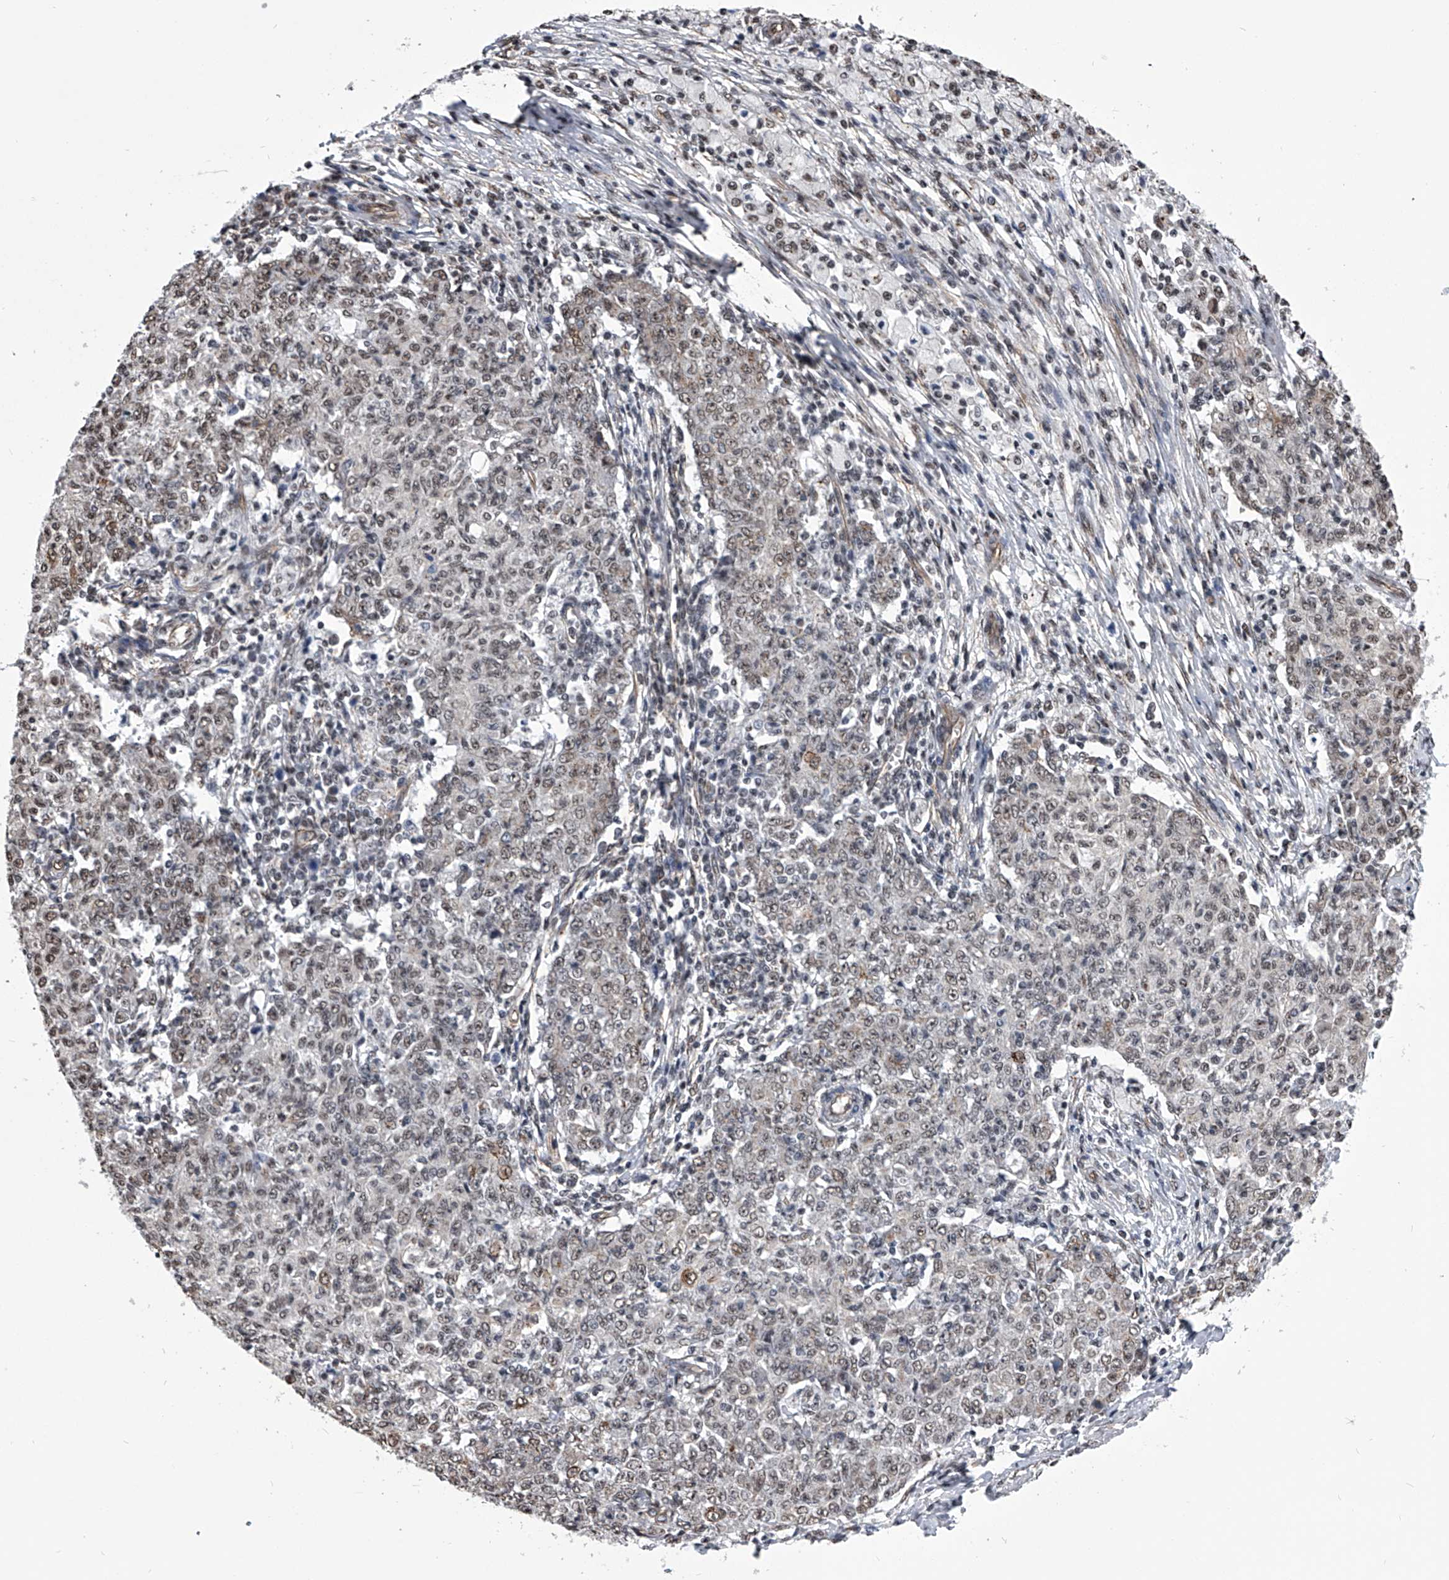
{"staining": {"intensity": "weak", "quantity": "25%-75%", "location": "nuclear"}, "tissue": "ovarian cancer", "cell_type": "Tumor cells", "image_type": "cancer", "snomed": [{"axis": "morphology", "description": "Carcinoma, endometroid"}, {"axis": "topography", "description": "Ovary"}], "caption": "Immunohistochemical staining of human endometroid carcinoma (ovarian) exhibits low levels of weak nuclear positivity in approximately 25%-75% of tumor cells.", "gene": "ZNF76", "patient": {"sex": "female", "age": 42}}